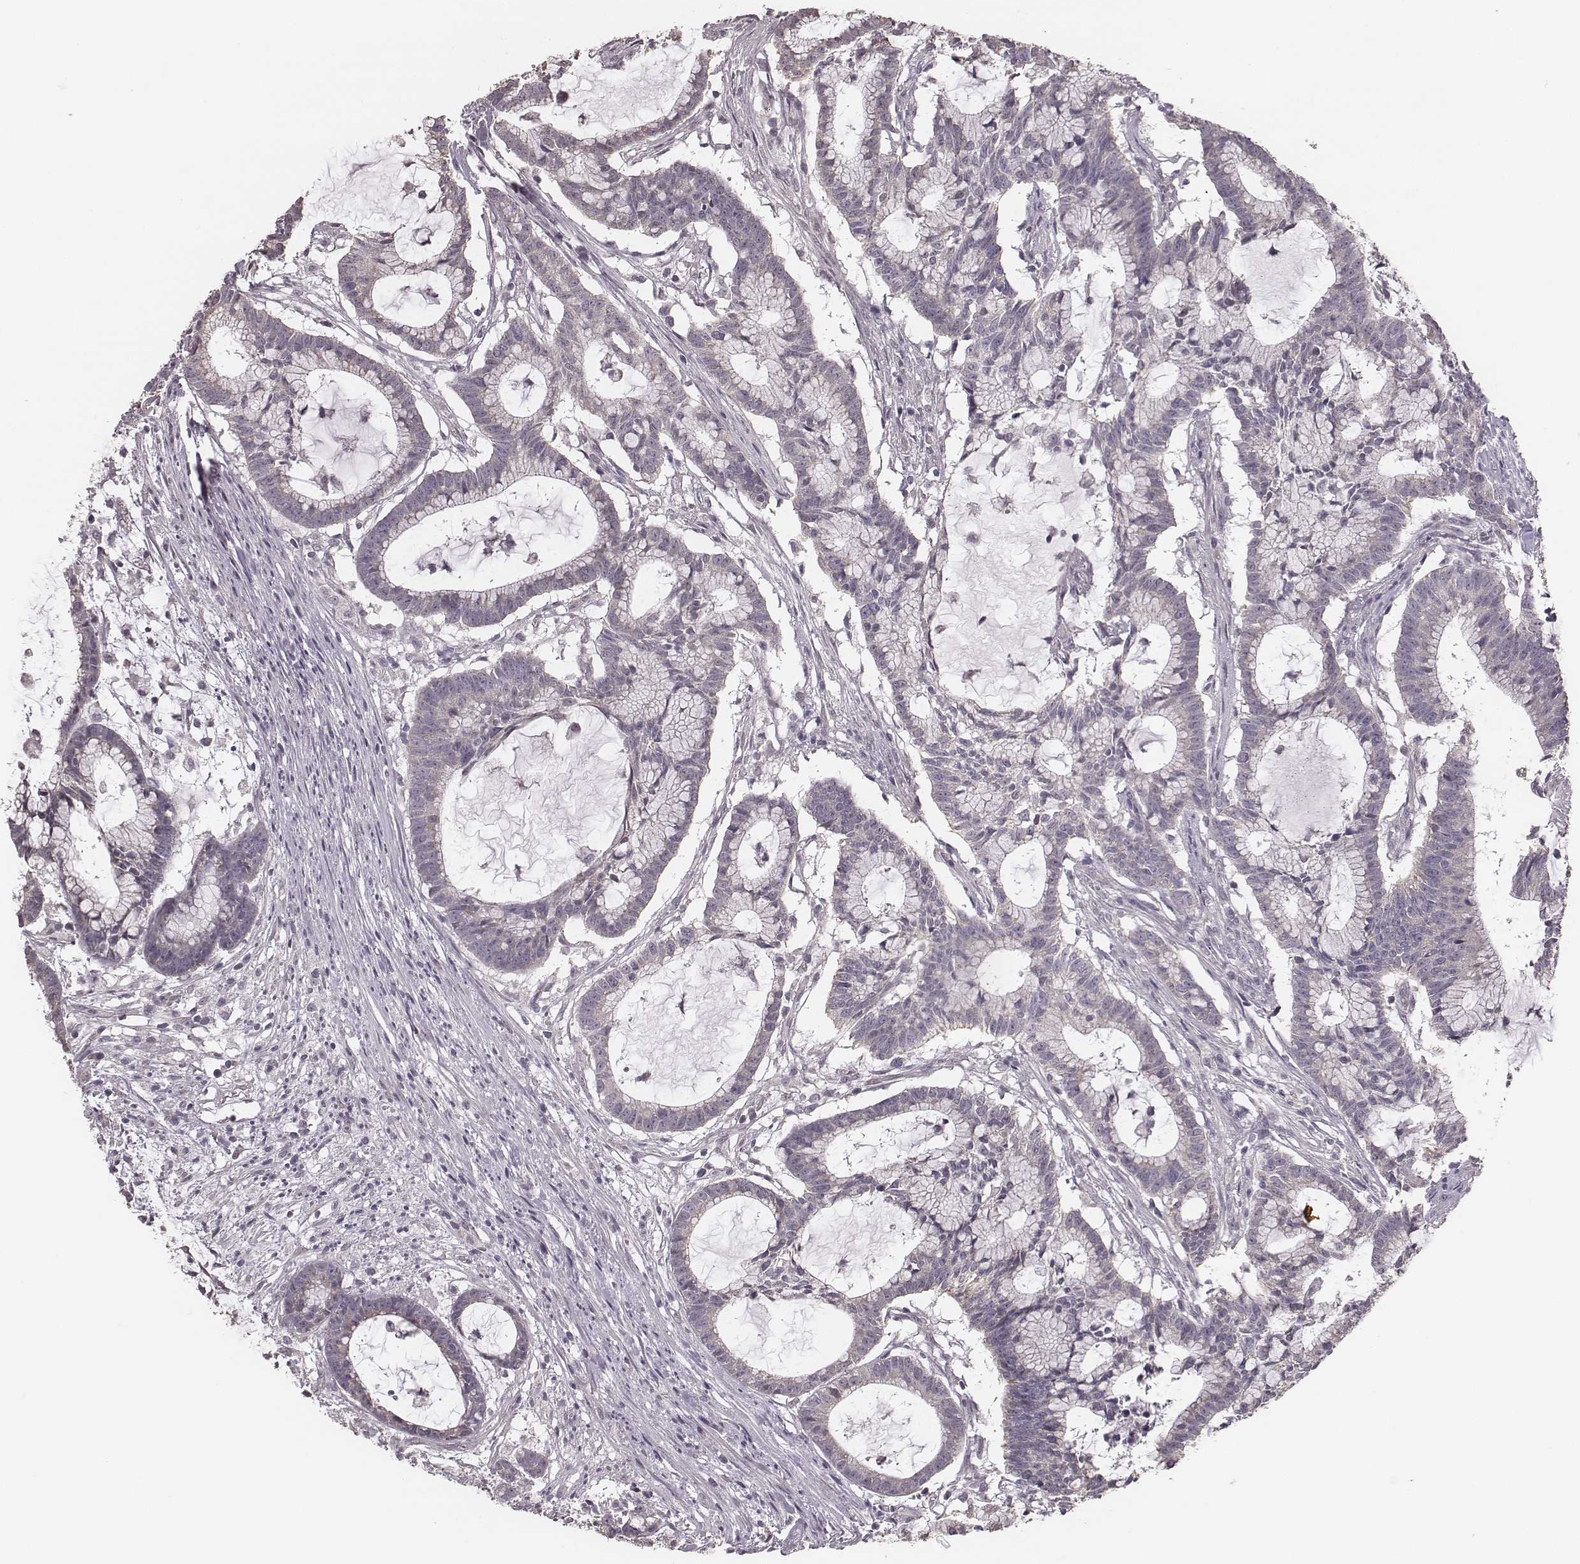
{"staining": {"intensity": "negative", "quantity": "none", "location": "none"}, "tissue": "colorectal cancer", "cell_type": "Tumor cells", "image_type": "cancer", "snomed": [{"axis": "morphology", "description": "Adenocarcinoma, NOS"}, {"axis": "topography", "description": "Colon"}], "caption": "Protein analysis of colorectal cancer (adenocarcinoma) shows no significant expression in tumor cells. (DAB immunohistochemistry (IHC) with hematoxylin counter stain).", "gene": "SLC7A4", "patient": {"sex": "female", "age": 78}}